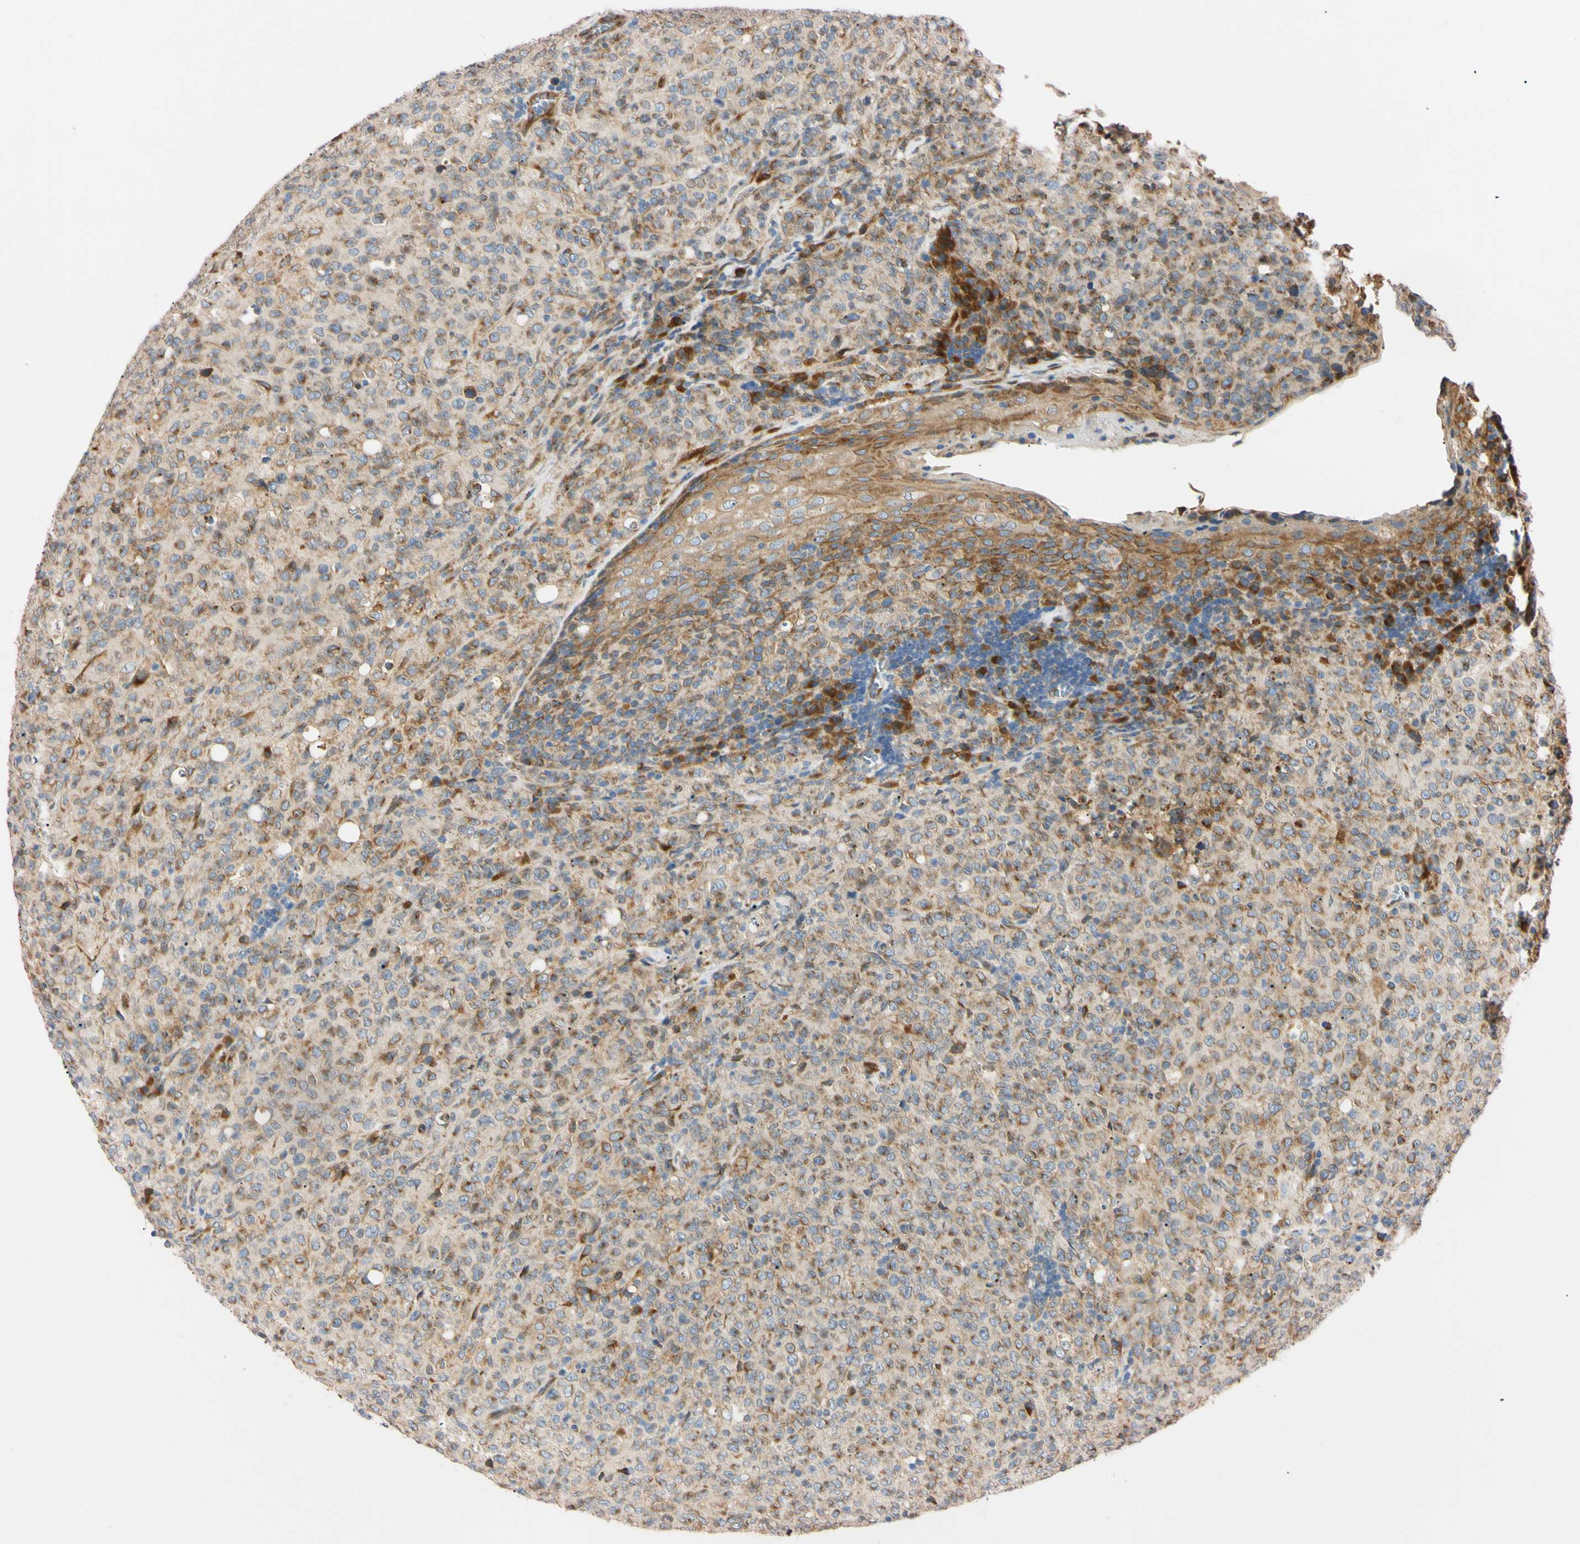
{"staining": {"intensity": "weak", "quantity": ">75%", "location": "cytoplasmic/membranous"}, "tissue": "lymphoma", "cell_type": "Tumor cells", "image_type": "cancer", "snomed": [{"axis": "morphology", "description": "Malignant lymphoma, non-Hodgkin's type, High grade"}, {"axis": "topography", "description": "Tonsil"}], "caption": "Weak cytoplasmic/membranous positivity for a protein is present in approximately >75% of tumor cells of lymphoma using IHC.", "gene": "IER3IP1", "patient": {"sex": "female", "age": 36}}